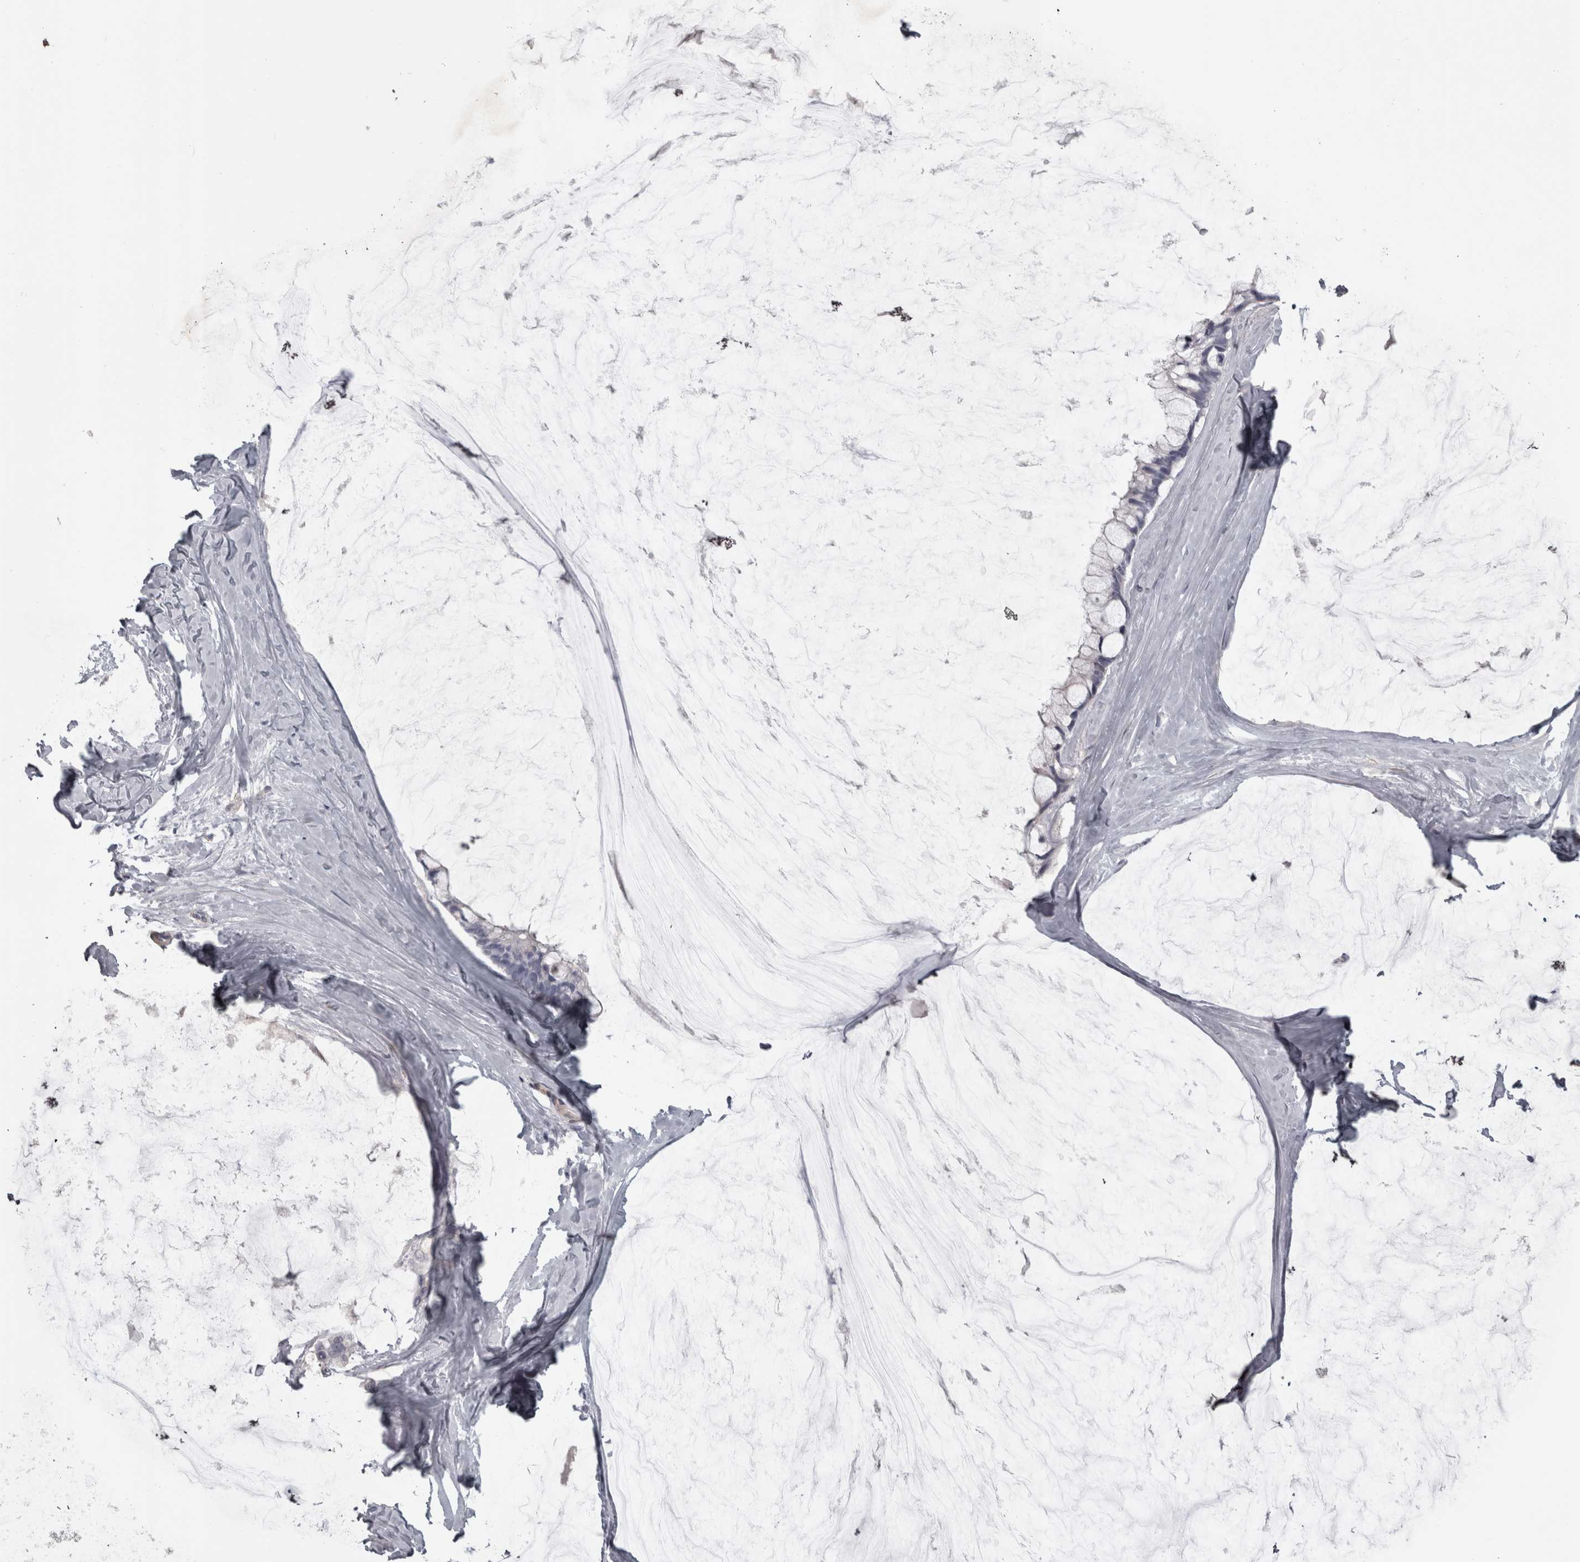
{"staining": {"intensity": "negative", "quantity": "none", "location": "none"}, "tissue": "ovarian cancer", "cell_type": "Tumor cells", "image_type": "cancer", "snomed": [{"axis": "morphology", "description": "Cystadenocarcinoma, mucinous, NOS"}, {"axis": "topography", "description": "Ovary"}], "caption": "Human mucinous cystadenocarcinoma (ovarian) stained for a protein using immunohistochemistry (IHC) reveals no positivity in tumor cells.", "gene": "PPP1R12B", "patient": {"sex": "female", "age": 39}}